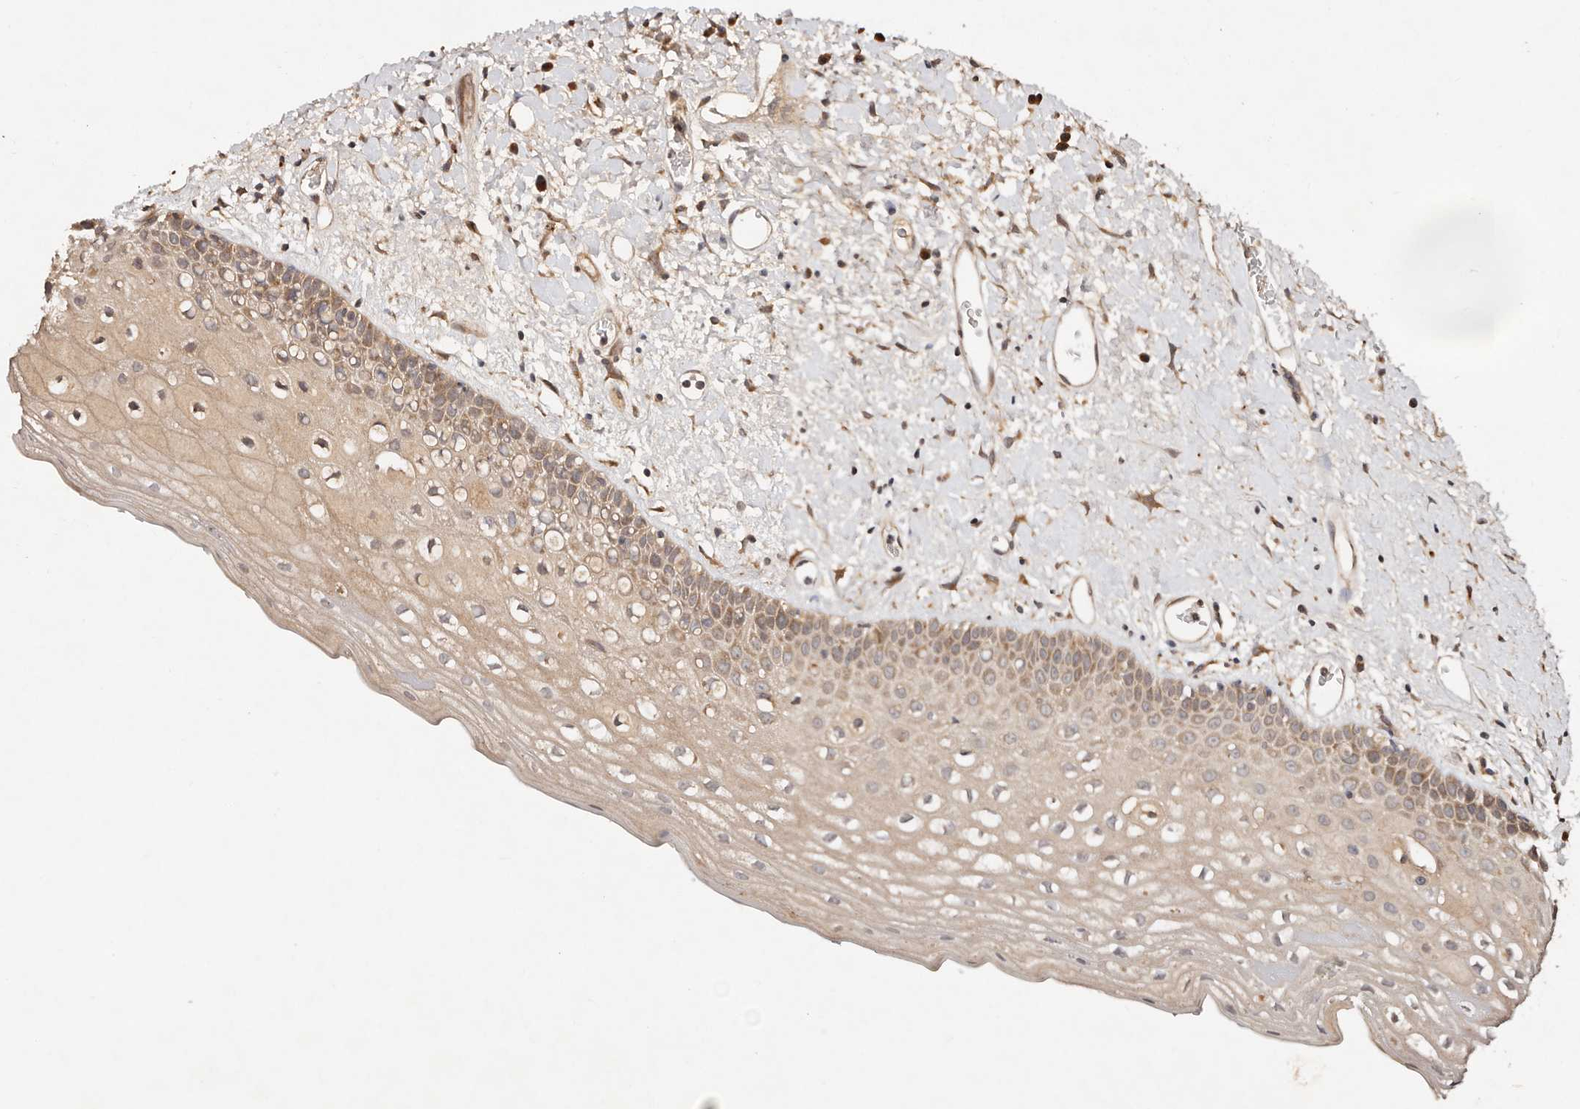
{"staining": {"intensity": "moderate", "quantity": ">75%", "location": "cytoplasmic/membranous"}, "tissue": "oral mucosa", "cell_type": "Squamous epithelial cells", "image_type": "normal", "snomed": [{"axis": "morphology", "description": "Normal tissue, NOS"}, {"axis": "topography", "description": "Oral tissue"}], "caption": "The immunohistochemical stain highlights moderate cytoplasmic/membranous staining in squamous epithelial cells of normal oral mucosa. (Brightfield microscopy of DAB IHC at high magnification).", "gene": "DENND11", "patient": {"sex": "female", "age": 76}}